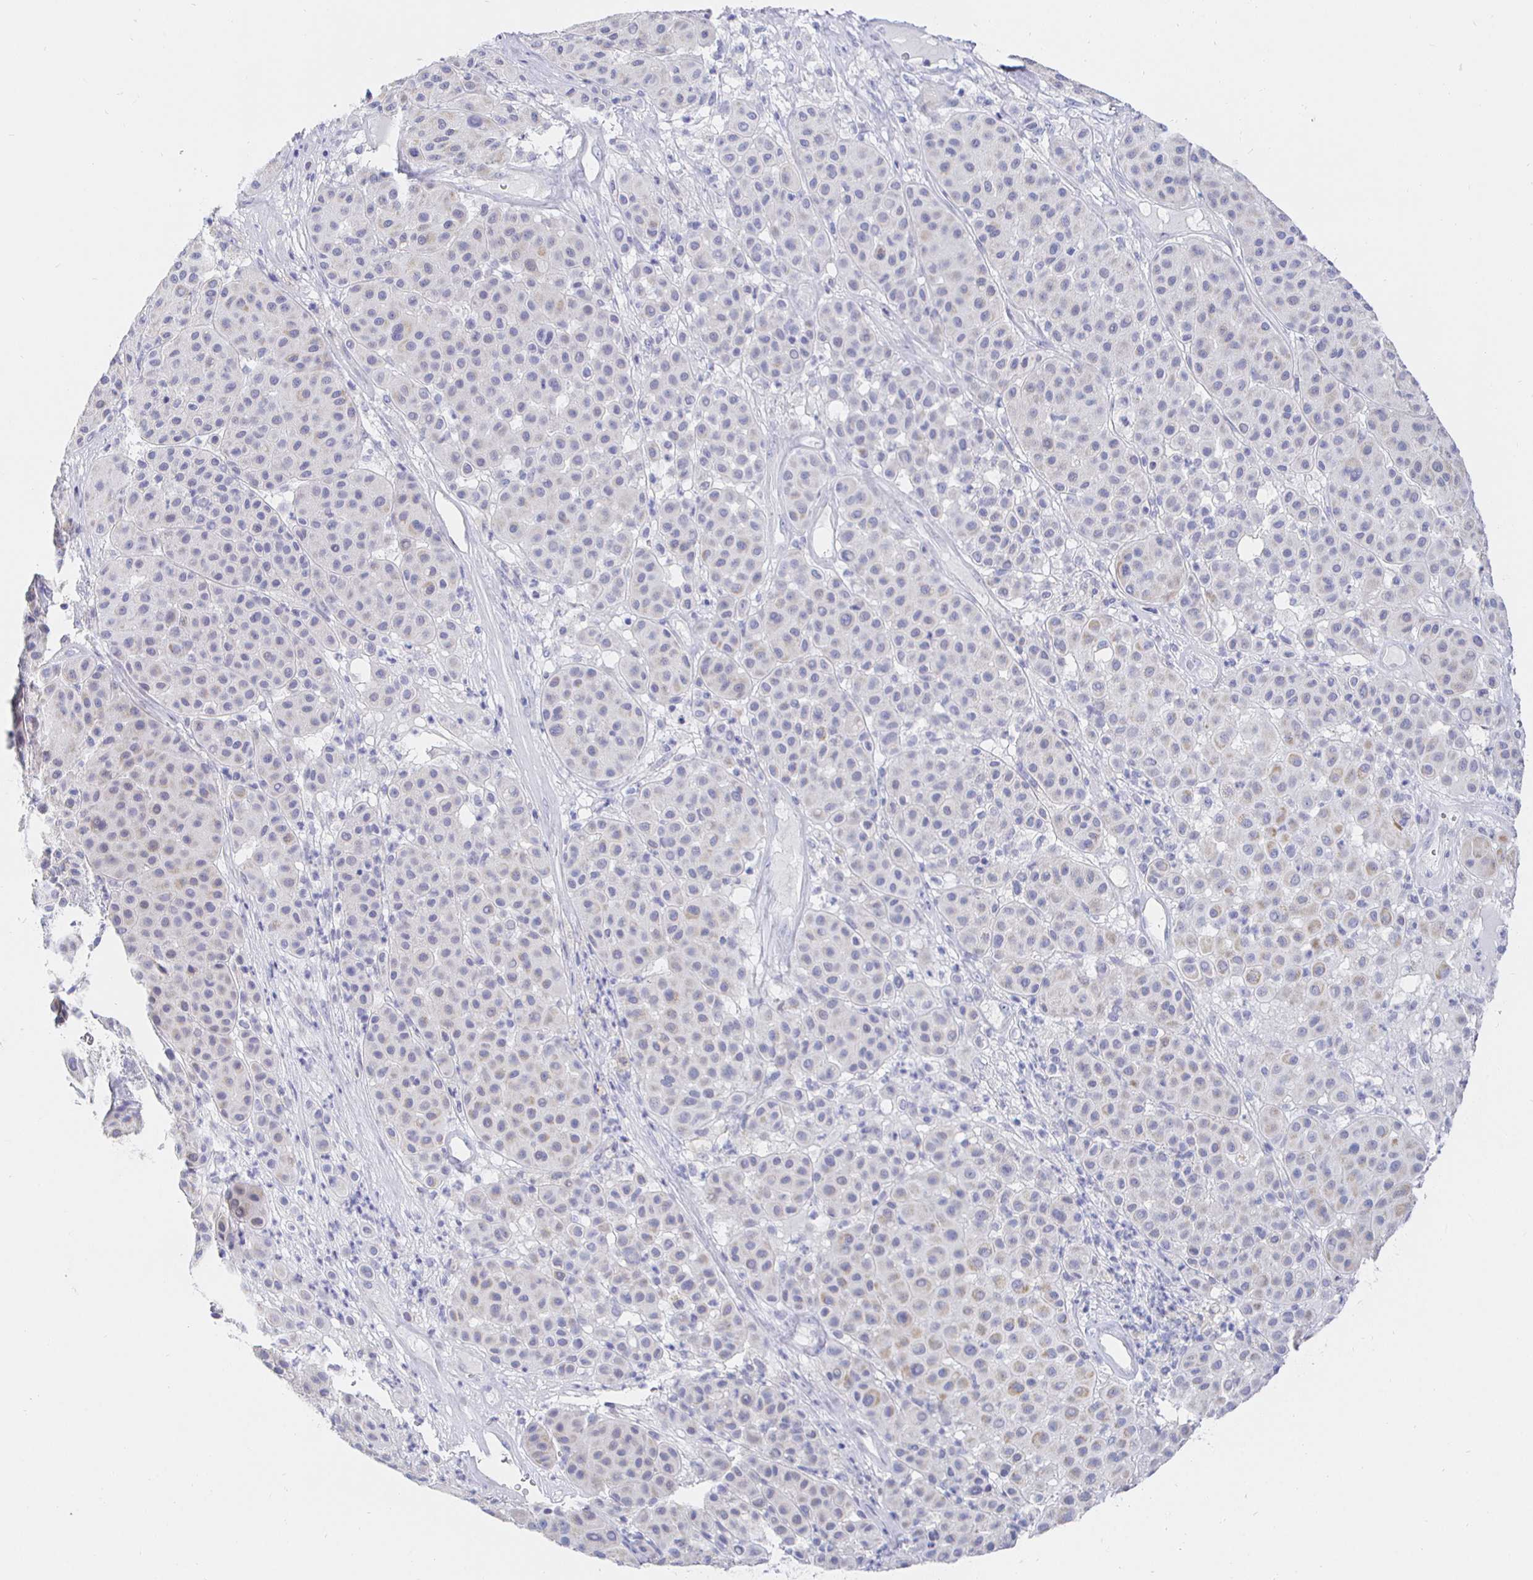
{"staining": {"intensity": "negative", "quantity": "none", "location": "none"}, "tissue": "melanoma", "cell_type": "Tumor cells", "image_type": "cancer", "snomed": [{"axis": "morphology", "description": "Malignant melanoma, Metastatic site"}, {"axis": "topography", "description": "Smooth muscle"}], "caption": "The image displays no significant expression in tumor cells of melanoma.", "gene": "CR2", "patient": {"sex": "male", "age": 41}}